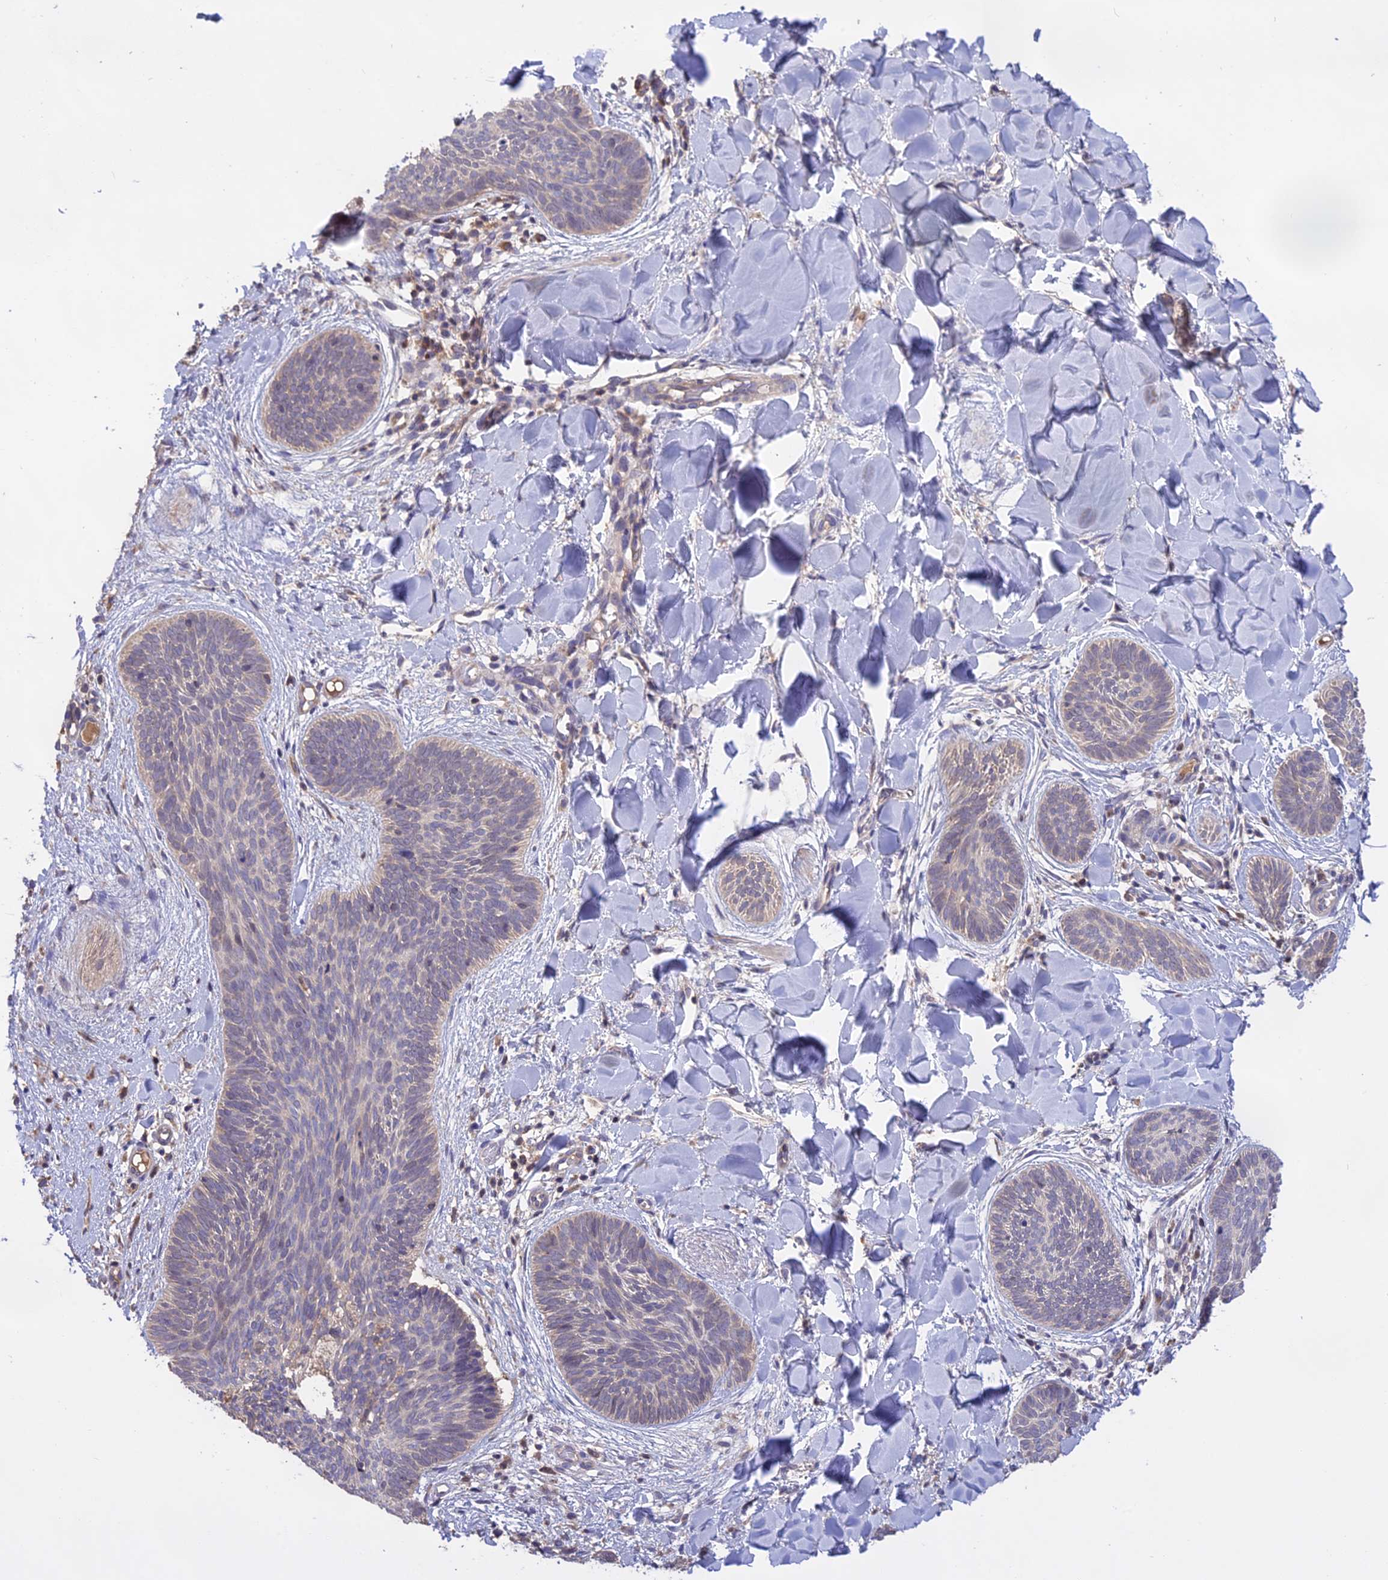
{"staining": {"intensity": "negative", "quantity": "none", "location": "none"}, "tissue": "skin cancer", "cell_type": "Tumor cells", "image_type": "cancer", "snomed": [{"axis": "morphology", "description": "Basal cell carcinoma"}, {"axis": "topography", "description": "Skin"}], "caption": "Immunohistochemistry photomicrograph of human skin cancer stained for a protein (brown), which reveals no expression in tumor cells. (DAB (3,3'-diaminobenzidine) immunohistochemistry visualized using brightfield microscopy, high magnification).", "gene": "NUDT8", "patient": {"sex": "female", "age": 81}}